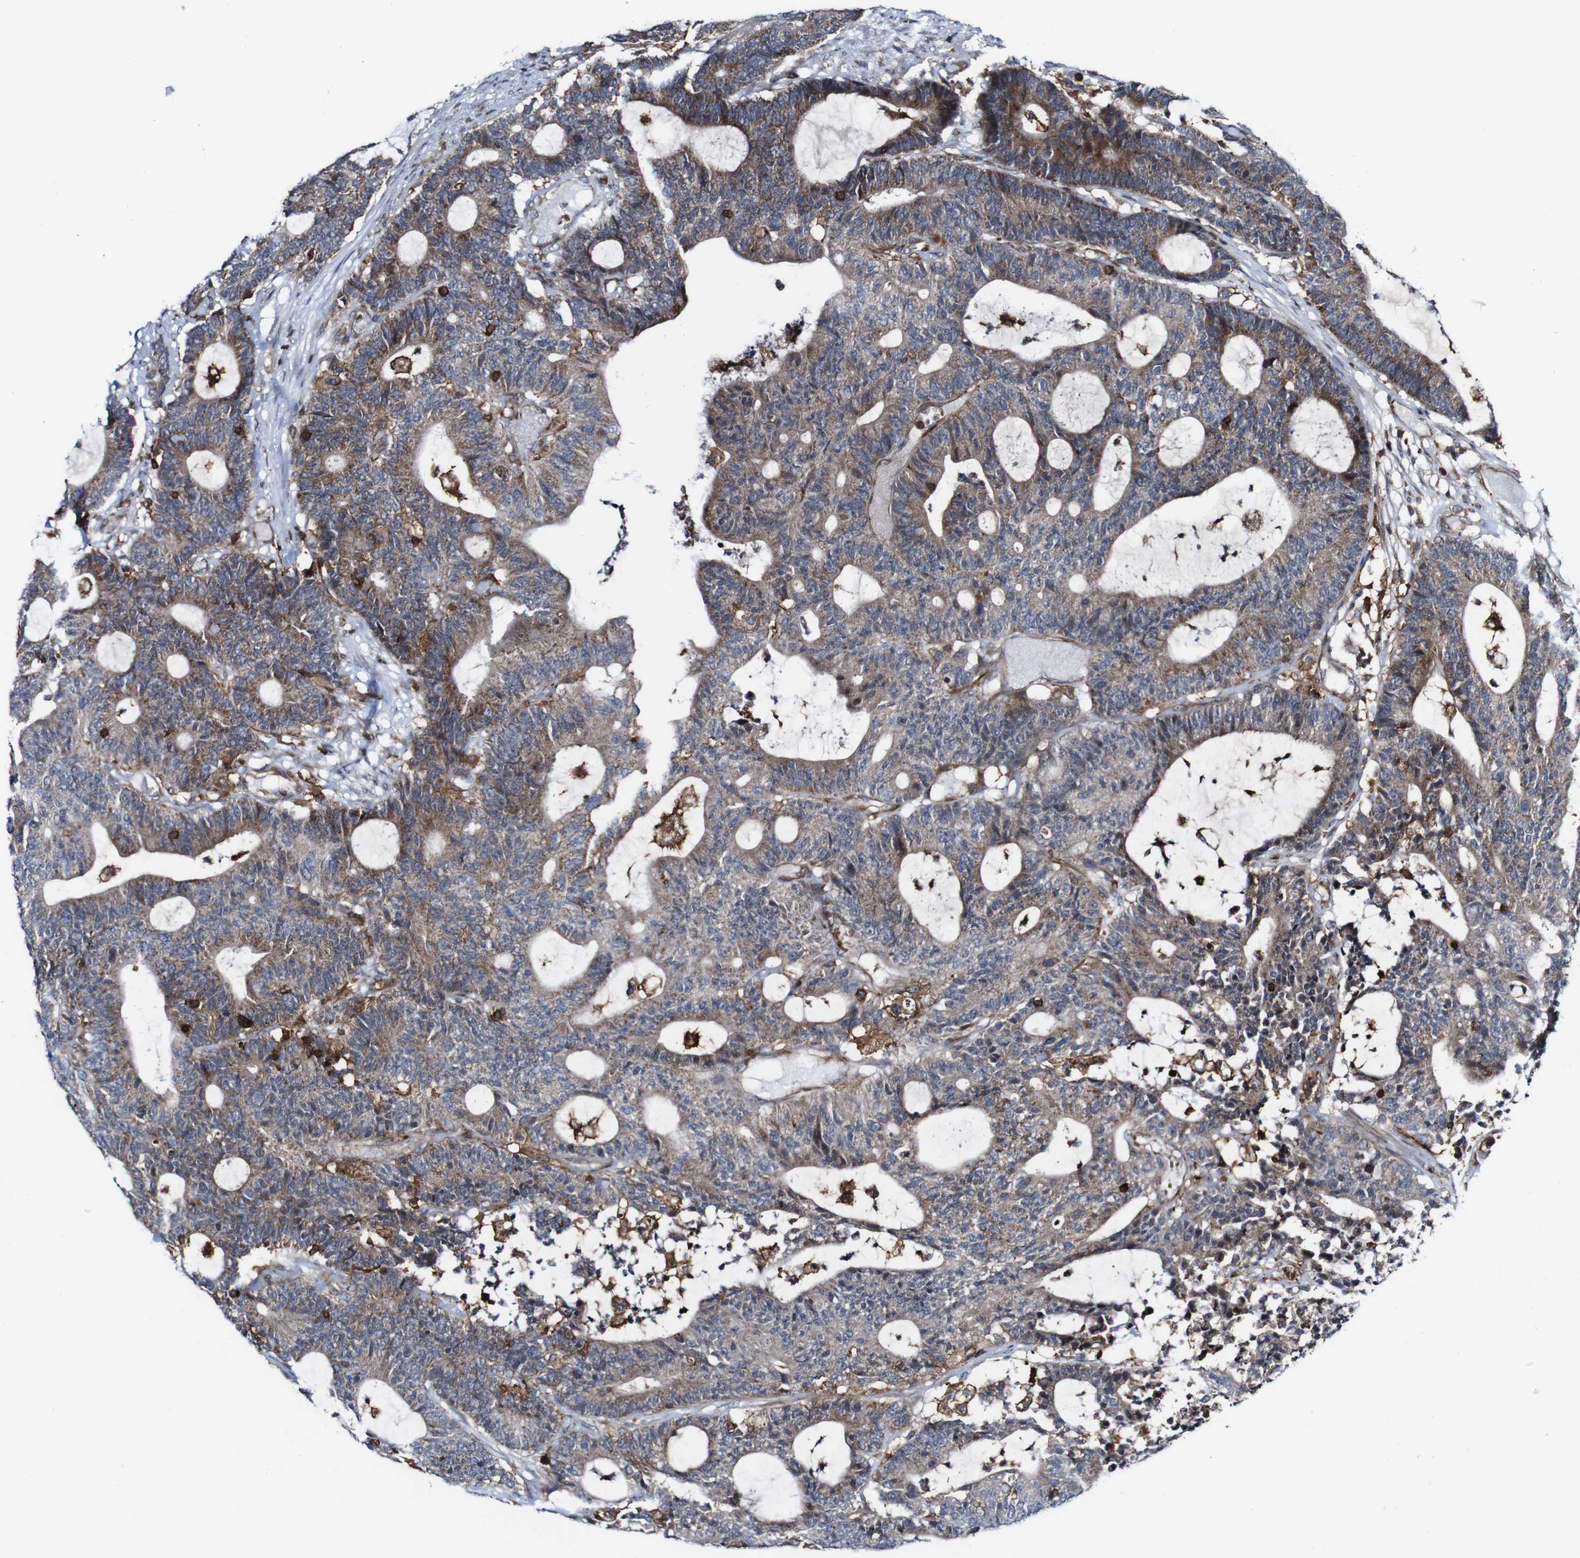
{"staining": {"intensity": "weak", "quantity": ">75%", "location": "cytoplasmic/membranous"}, "tissue": "colorectal cancer", "cell_type": "Tumor cells", "image_type": "cancer", "snomed": [{"axis": "morphology", "description": "Adenocarcinoma, NOS"}, {"axis": "topography", "description": "Colon"}], "caption": "Immunohistochemistry (IHC) micrograph of neoplastic tissue: human adenocarcinoma (colorectal) stained using immunohistochemistry (IHC) exhibits low levels of weak protein expression localized specifically in the cytoplasmic/membranous of tumor cells, appearing as a cytoplasmic/membranous brown color.", "gene": "JAK2", "patient": {"sex": "female", "age": 84}}